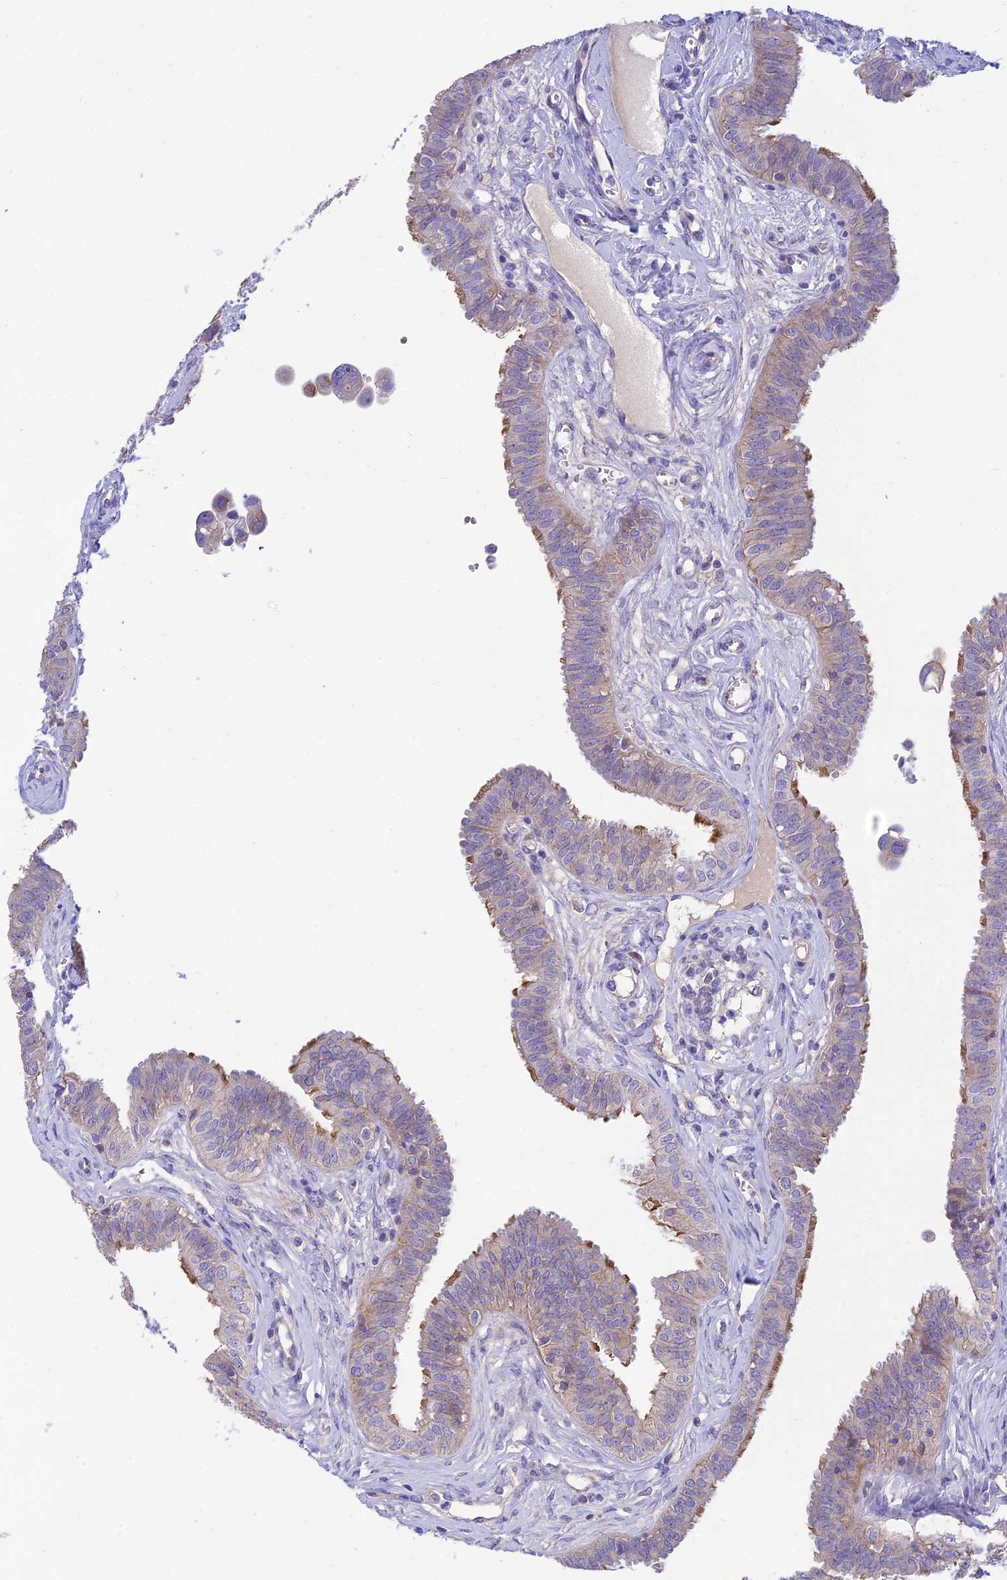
{"staining": {"intensity": "moderate", "quantity": "25%-75%", "location": "cytoplasmic/membranous"}, "tissue": "fallopian tube", "cell_type": "Glandular cells", "image_type": "normal", "snomed": [{"axis": "morphology", "description": "Normal tissue, NOS"}, {"axis": "morphology", "description": "Carcinoma, NOS"}, {"axis": "topography", "description": "Fallopian tube"}, {"axis": "topography", "description": "Ovary"}], "caption": "Fallopian tube stained for a protein (brown) reveals moderate cytoplasmic/membranous positive staining in about 25%-75% of glandular cells.", "gene": "CCDC157", "patient": {"sex": "female", "age": 59}}